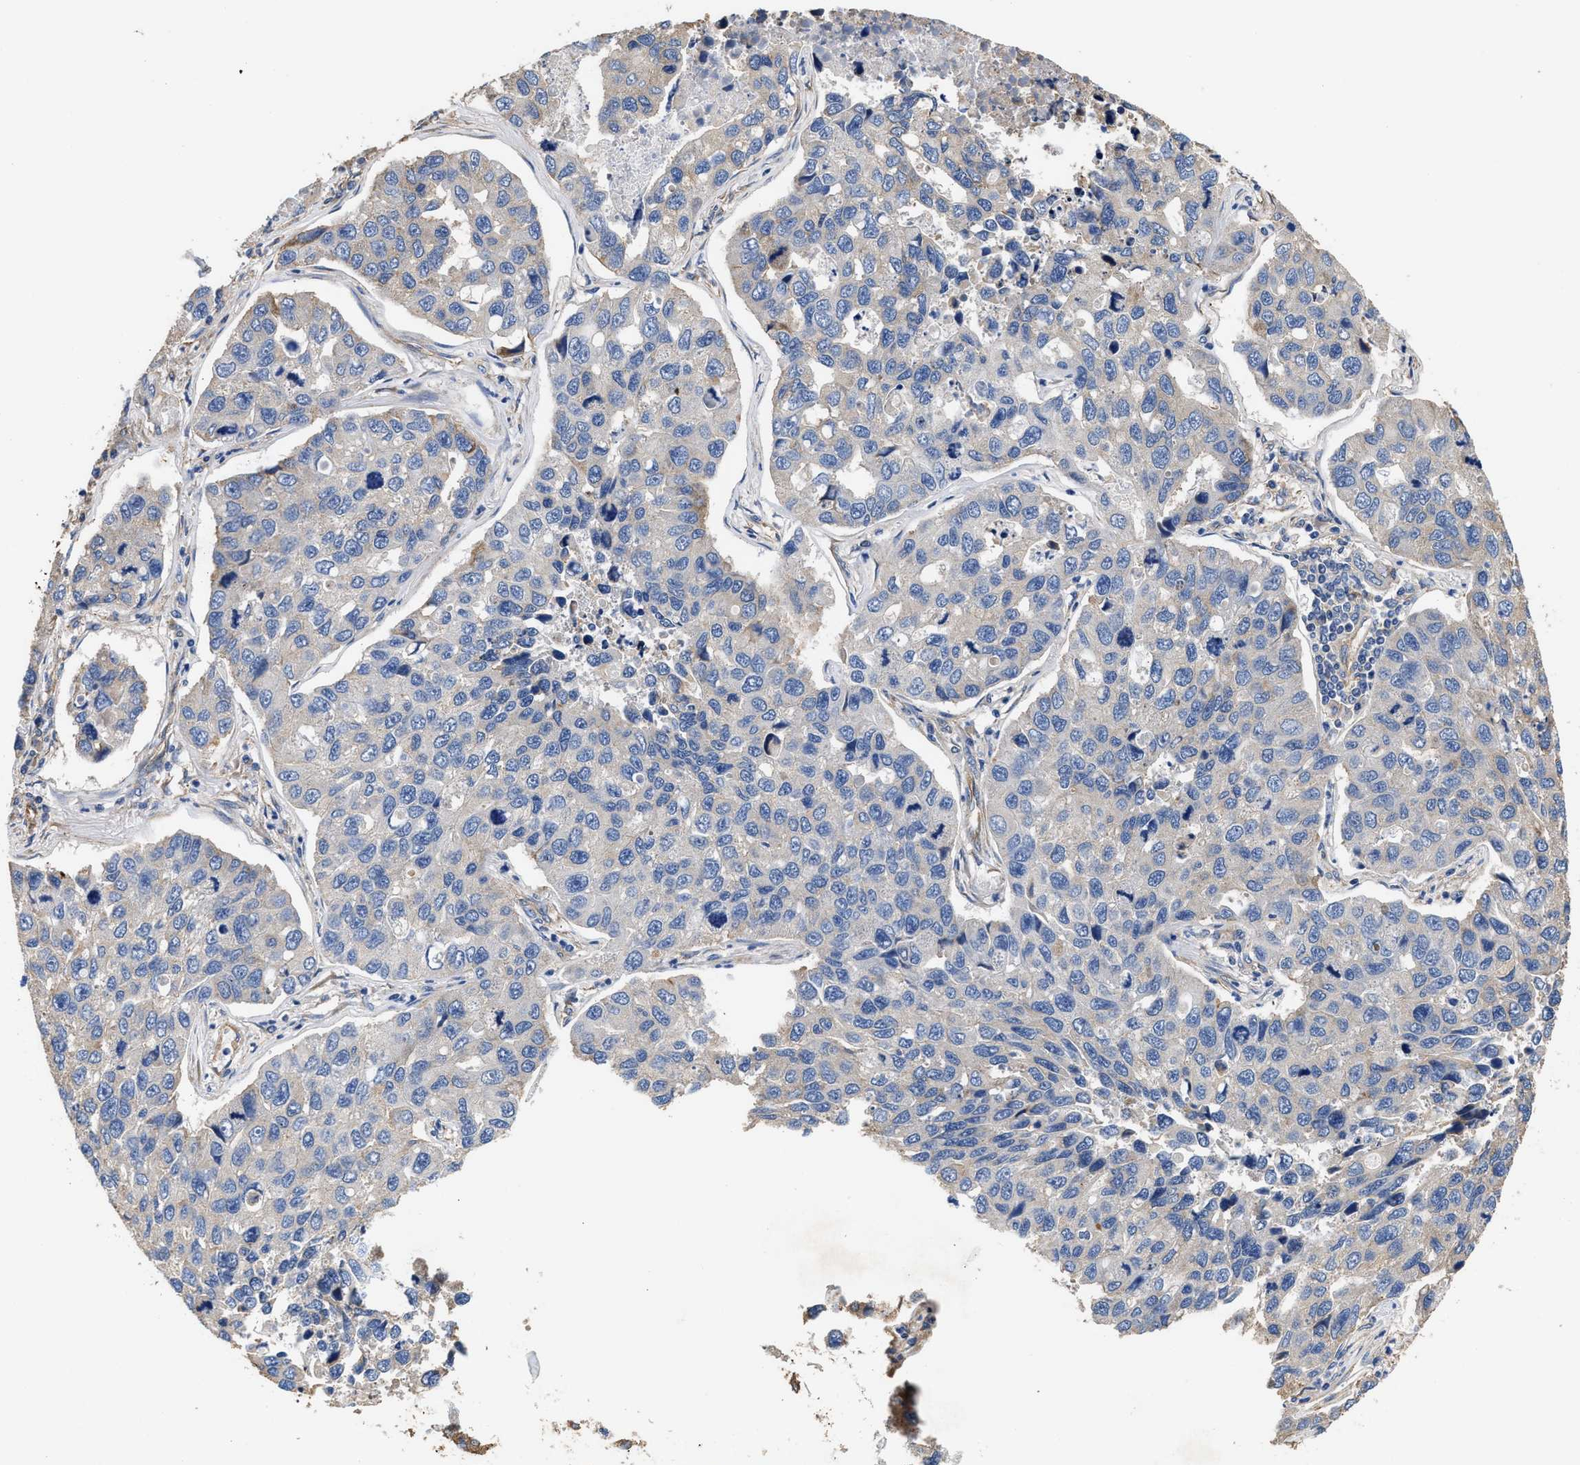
{"staining": {"intensity": "negative", "quantity": "none", "location": "none"}, "tissue": "lung cancer", "cell_type": "Tumor cells", "image_type": "cancer", "snomed": [{"axis": "morphology", "description": "Adenocarcinoma, NOS"}, {"axis": "topography", "description": "Lung"}], "caption": "High power microscopy micrograph of an IHC image of adenocarcinoma (lung), revealing no significant expression in tumor cells. The staining was performed using DAB to visualize the protein expression in brown, while the nuclei were stained in blue with hematoxylin (Magnification: 20x).", "gene": "KLB", "patient": {"sex": "male", "age": 64}}